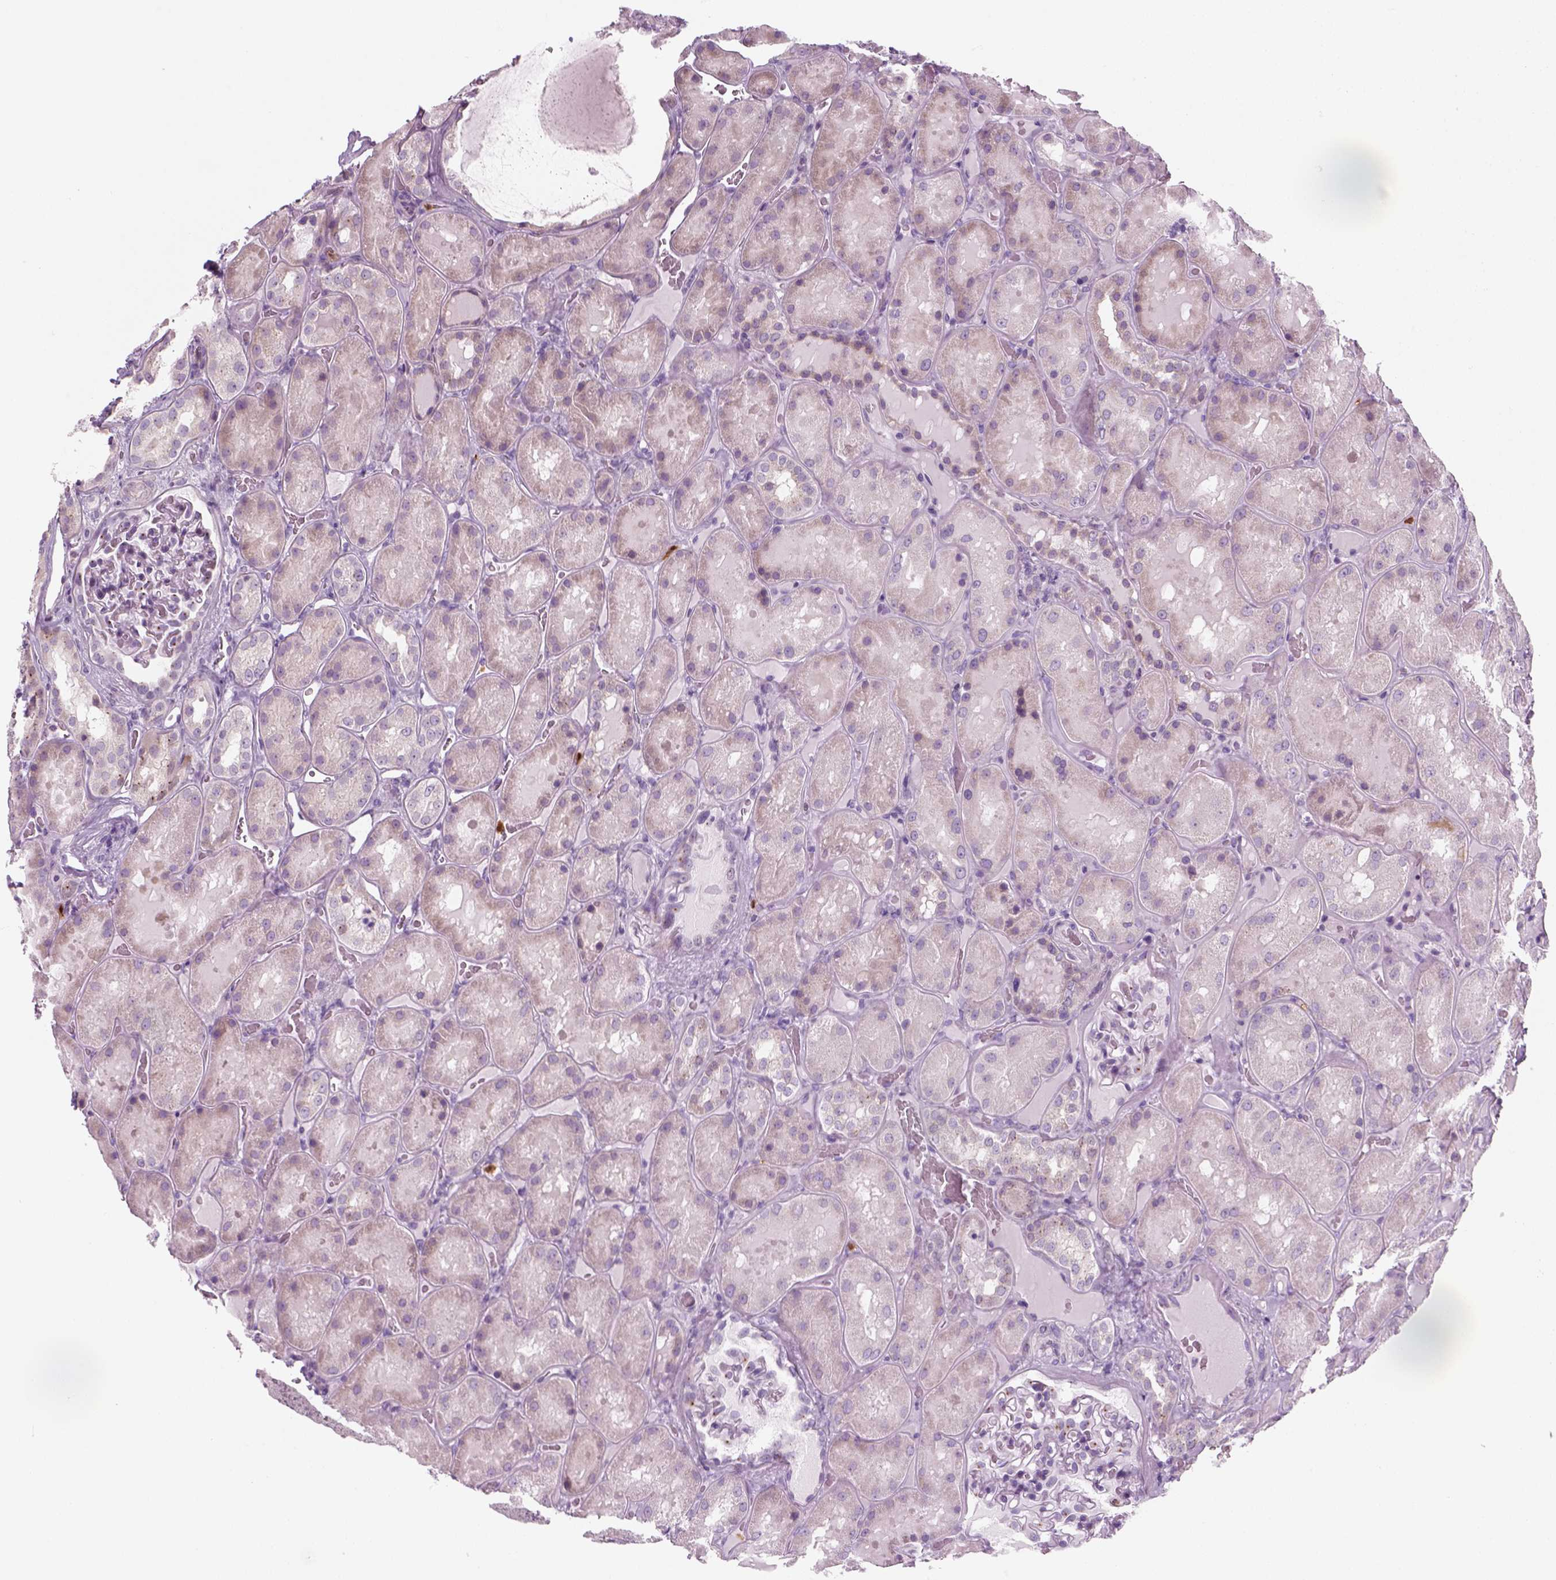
{"staining": {"intensity": "negative", "quantity": "none", "location": "none"}, "tissue": "kidney", "cell_type": "Cells in glomeruli", "image_type": "normal", "snomed": [{"axis": "morphology", "description": "Normal tissue, NOS"}, {"axis": "topography", "description": "Kidney"}], "caption": "Kidney stained for a protein using immunohistochemistry (IHC) demonstrates no positivity cells in glomeruli.", "gene": "IL4", "patient": {"sex": "male", "age": 73}}